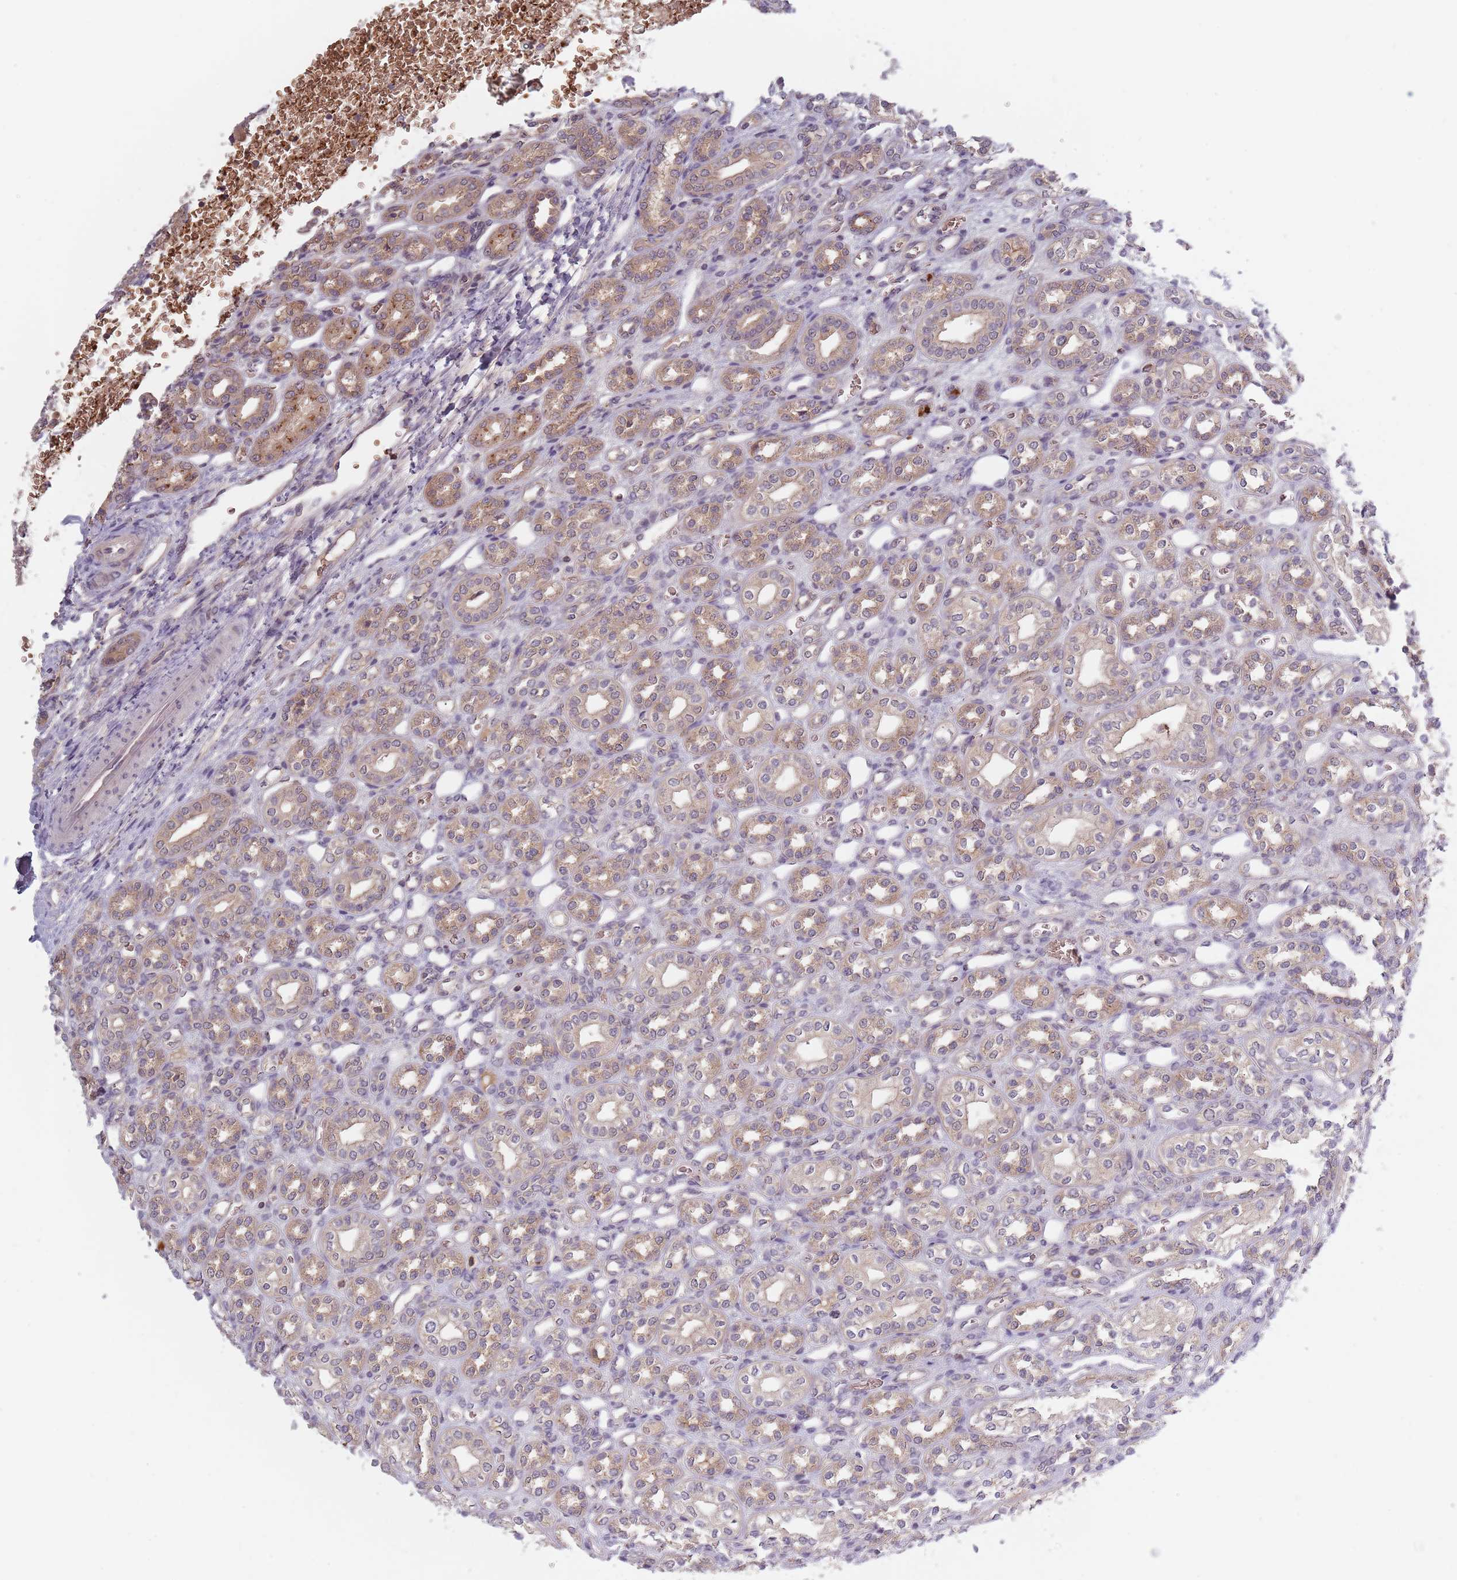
{"staining": {"intensity": "negative", "quantity": "none", "location": "none"}, "tissue": "kidney", "cell_type": "Cells in glomeruli", "image_type": "normal", "snomed": [{"axis": "morphology", "description": "Normal tissue, NOS"}, {"axis": "morphology", "description": "Neoplasm, malignant, NOS"}, {"axis": "topography", "description": "Kidney"}], "caption": "Histopathology image shows no significant protein expression in cells in glomeruli of benign kidney.", "gene": "ASB13", "patient": {"sex": "female", "age": 1}}